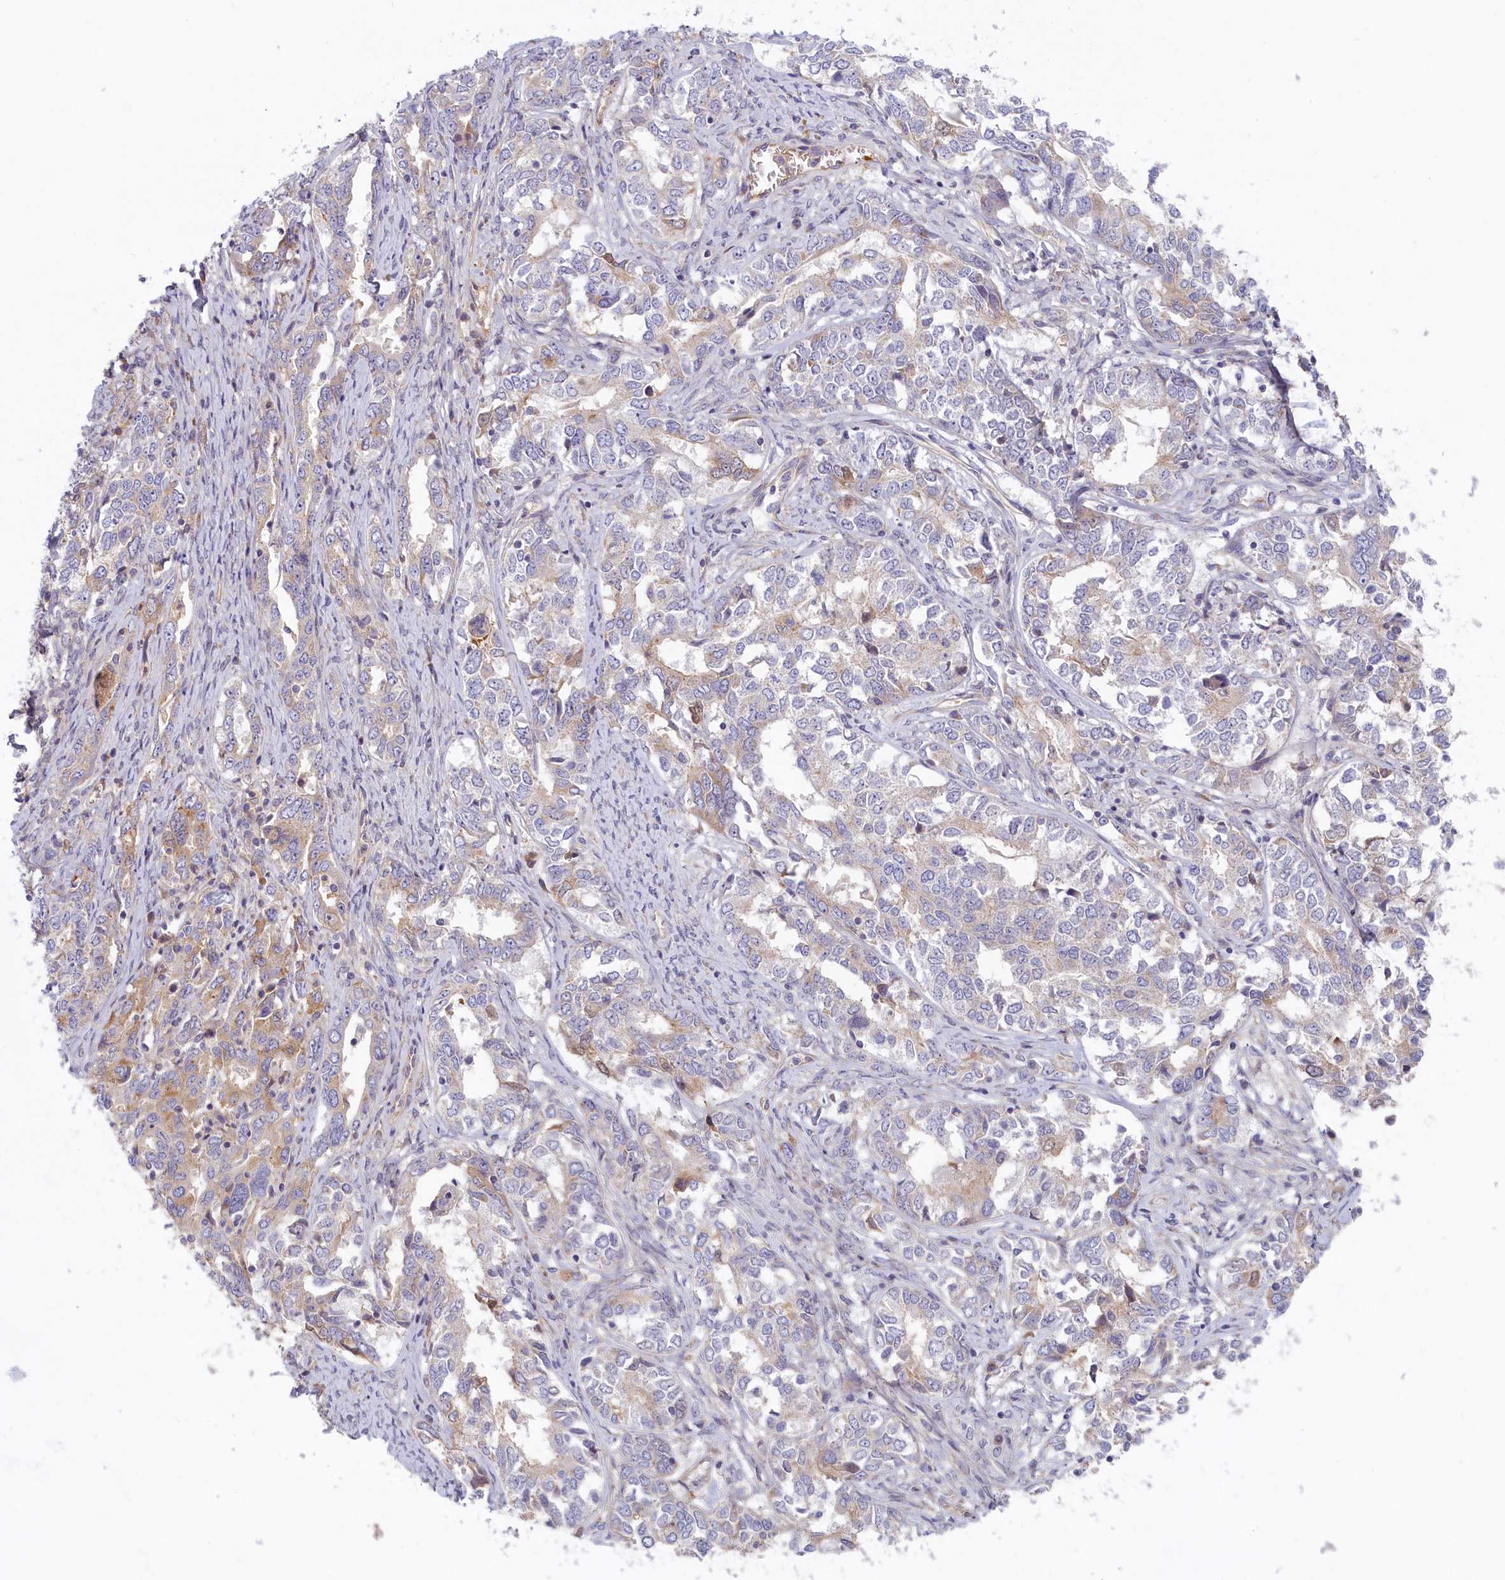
{"staining": {"intensity": "weak", "quantity": "<25%", "location": "cytoplasmic/membranous"}, "tissue": "ovarian cancer", "cell_type": "Tumor cells", "image_type": "cancer", "snomed": [{"axis": "morphology", "description": "Carcinoma, endometroid"}, {"axis": "topography", "description": "Ovary"}], "caption": "This is an immunohistochemistry (IHC) micrograph of human ovarian cancer. There is no staining in tumor cells.", "gene": "STX16", "patient": {"sex": "female", "age": 62}}